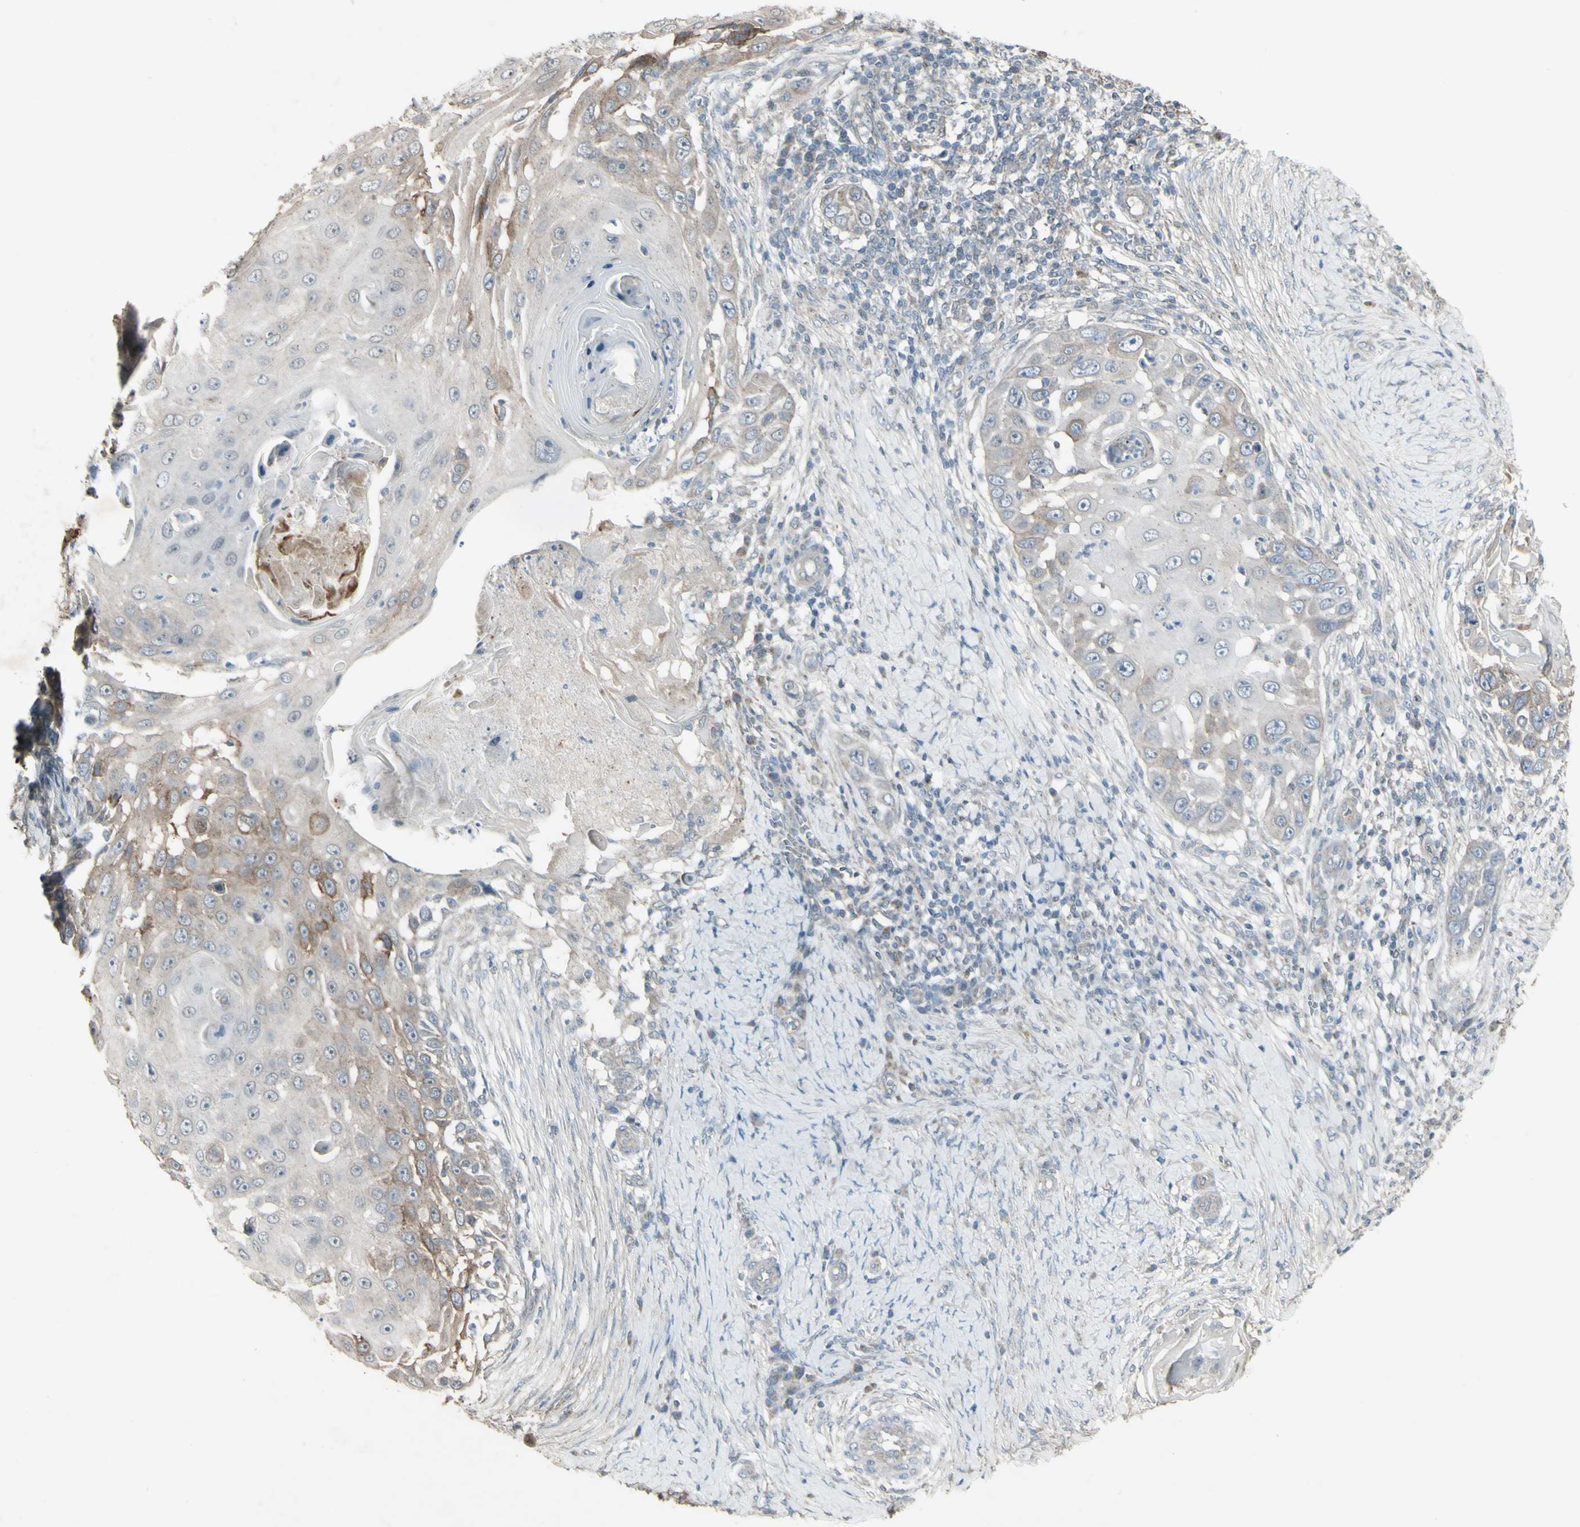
{"staining": {"intensity": "moderate", "quantity": "<25%", "location": "cytoplasmic/membranous"}, "tissue": "skin cancer", "cell_type": "Tumor cells", "image_type": "cancer", "snomed": [{"axis": "morphology", "description": "Squamous cell carcinoma, NOS"}, {"axis": "topography", "description": "Skin"}], "caption": "The micrograph reveals immunohistochemical staining of skin squamous cell carcinoma. There is moderate cytoplasmic/membranous staining is appreciated in approximately <25% of tumor cells. (IHC, brightfield microscopy, high magnification).", "gene": "FXYD3", "patient": {"sex": "female", "age": 44}}